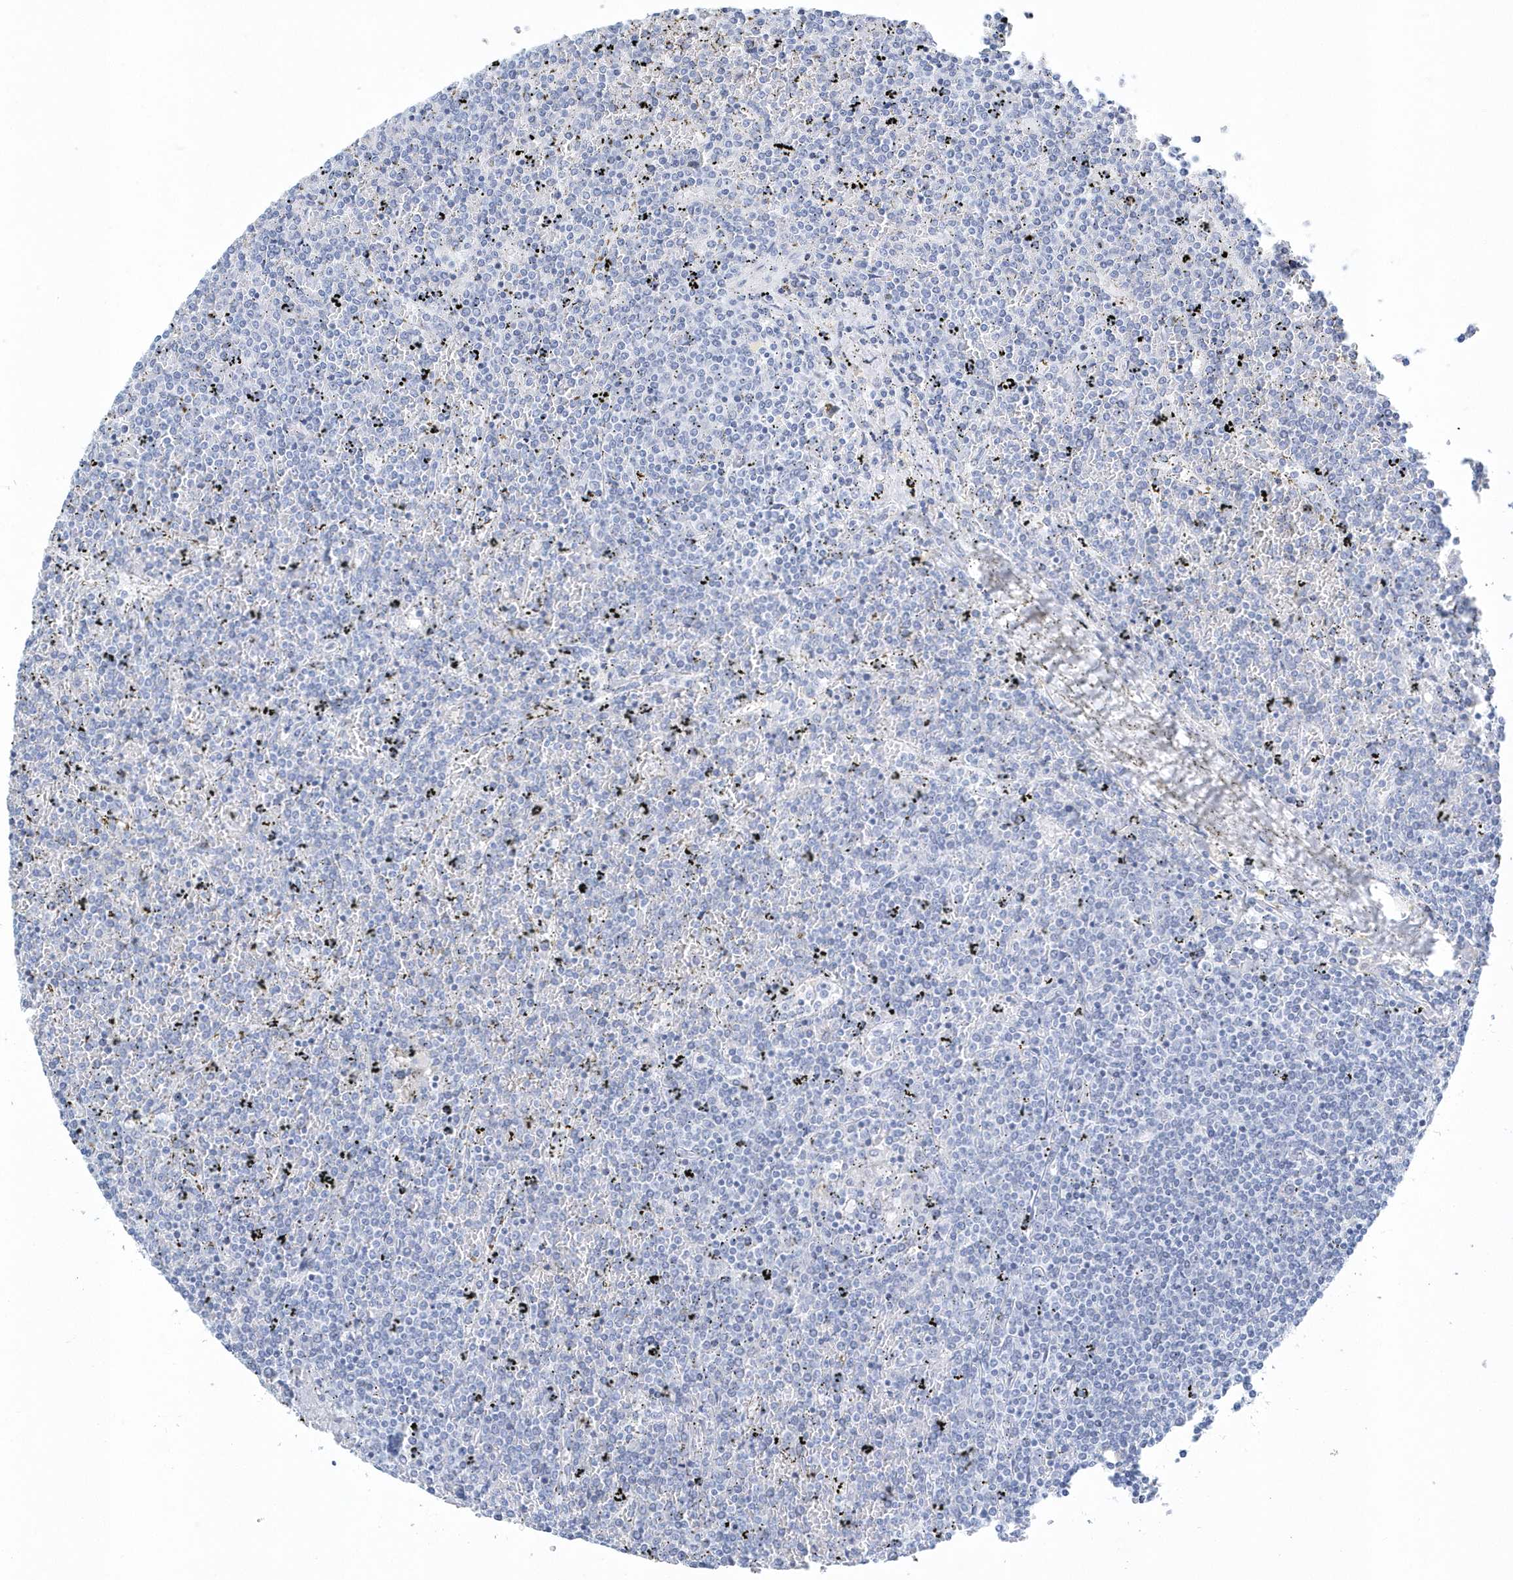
{"staining": {"intensity": "negative", "quantity": "none", "location": "none"}, "tissue": "lymphoma", "cell_type": "Tumor cells", "image_type": "cancer", "snomed": [{"axis": "morphology", "description": "Malignant lymphoma, non-Hodgkin's type, Low grade"}, {"axis": "topography", "description": "Spleen"}], "caption": "An image of human malignant lymphoma, non-Hodgkin's type (low-grade) is negative for staining in tumor cells.", "gene": "PTPRO", "patient": {"sex": "female", "age": 19}}